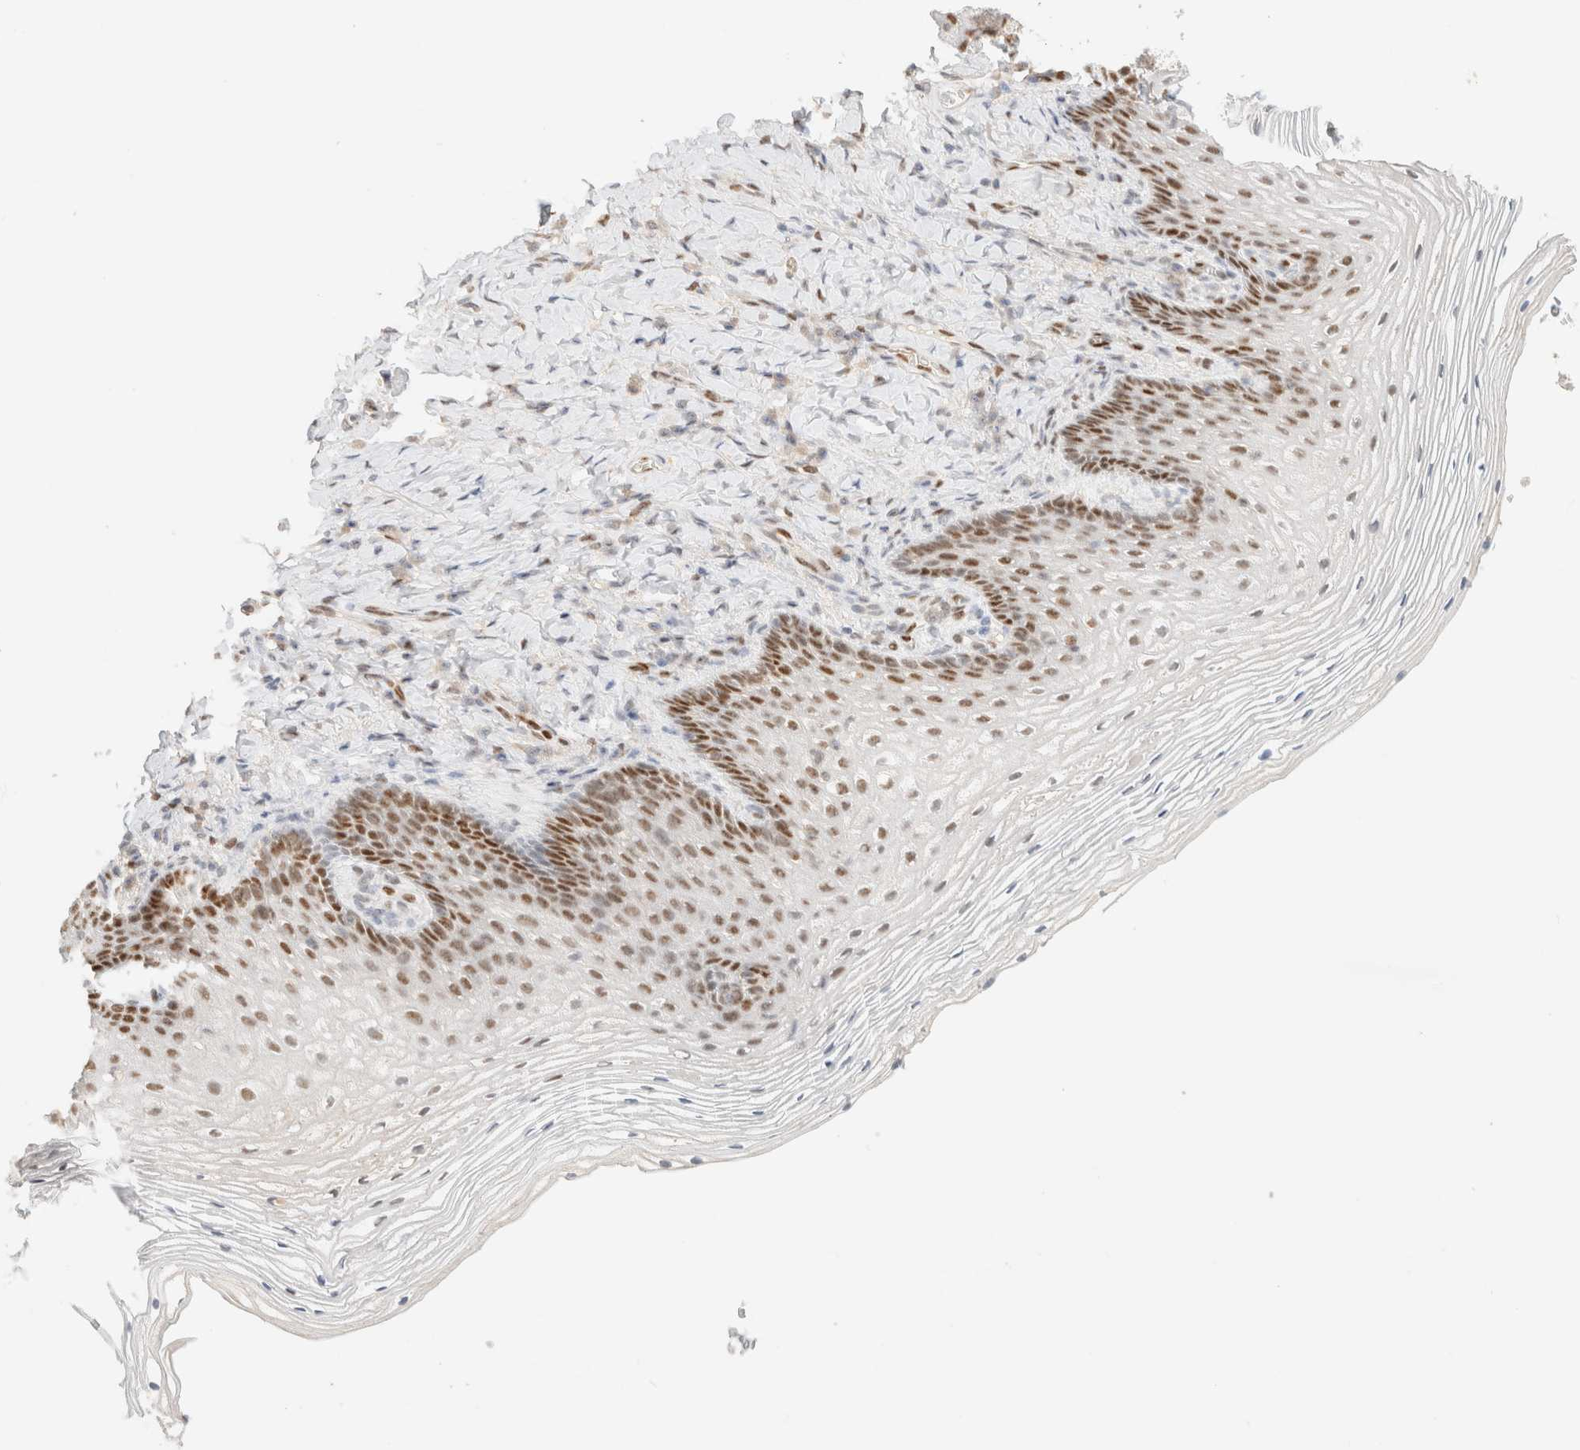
{"staining": {"intensity": "moderate", "quantity": "25%-75%", "location": "nuclear"}, "tissue": "vagina", "cell_type": "Squamous epithelial cells", "image_type": "normal", "snomed": [{"axis": "morphology", "description": "Normal tissue, NOS"}, {"axis": "topography", "description": "Vagina"}], "caption": "IHC photomicrograph of benign vagina: vagina stained using immunohistochemistry demonstrates medium levels of moderate protein expression localized specifically in the nuclear of squamous epithelial cells, appearing as a nuclear brown color.", "gene": "DDB2", "patient": {"sex": "female", "age": 60}}